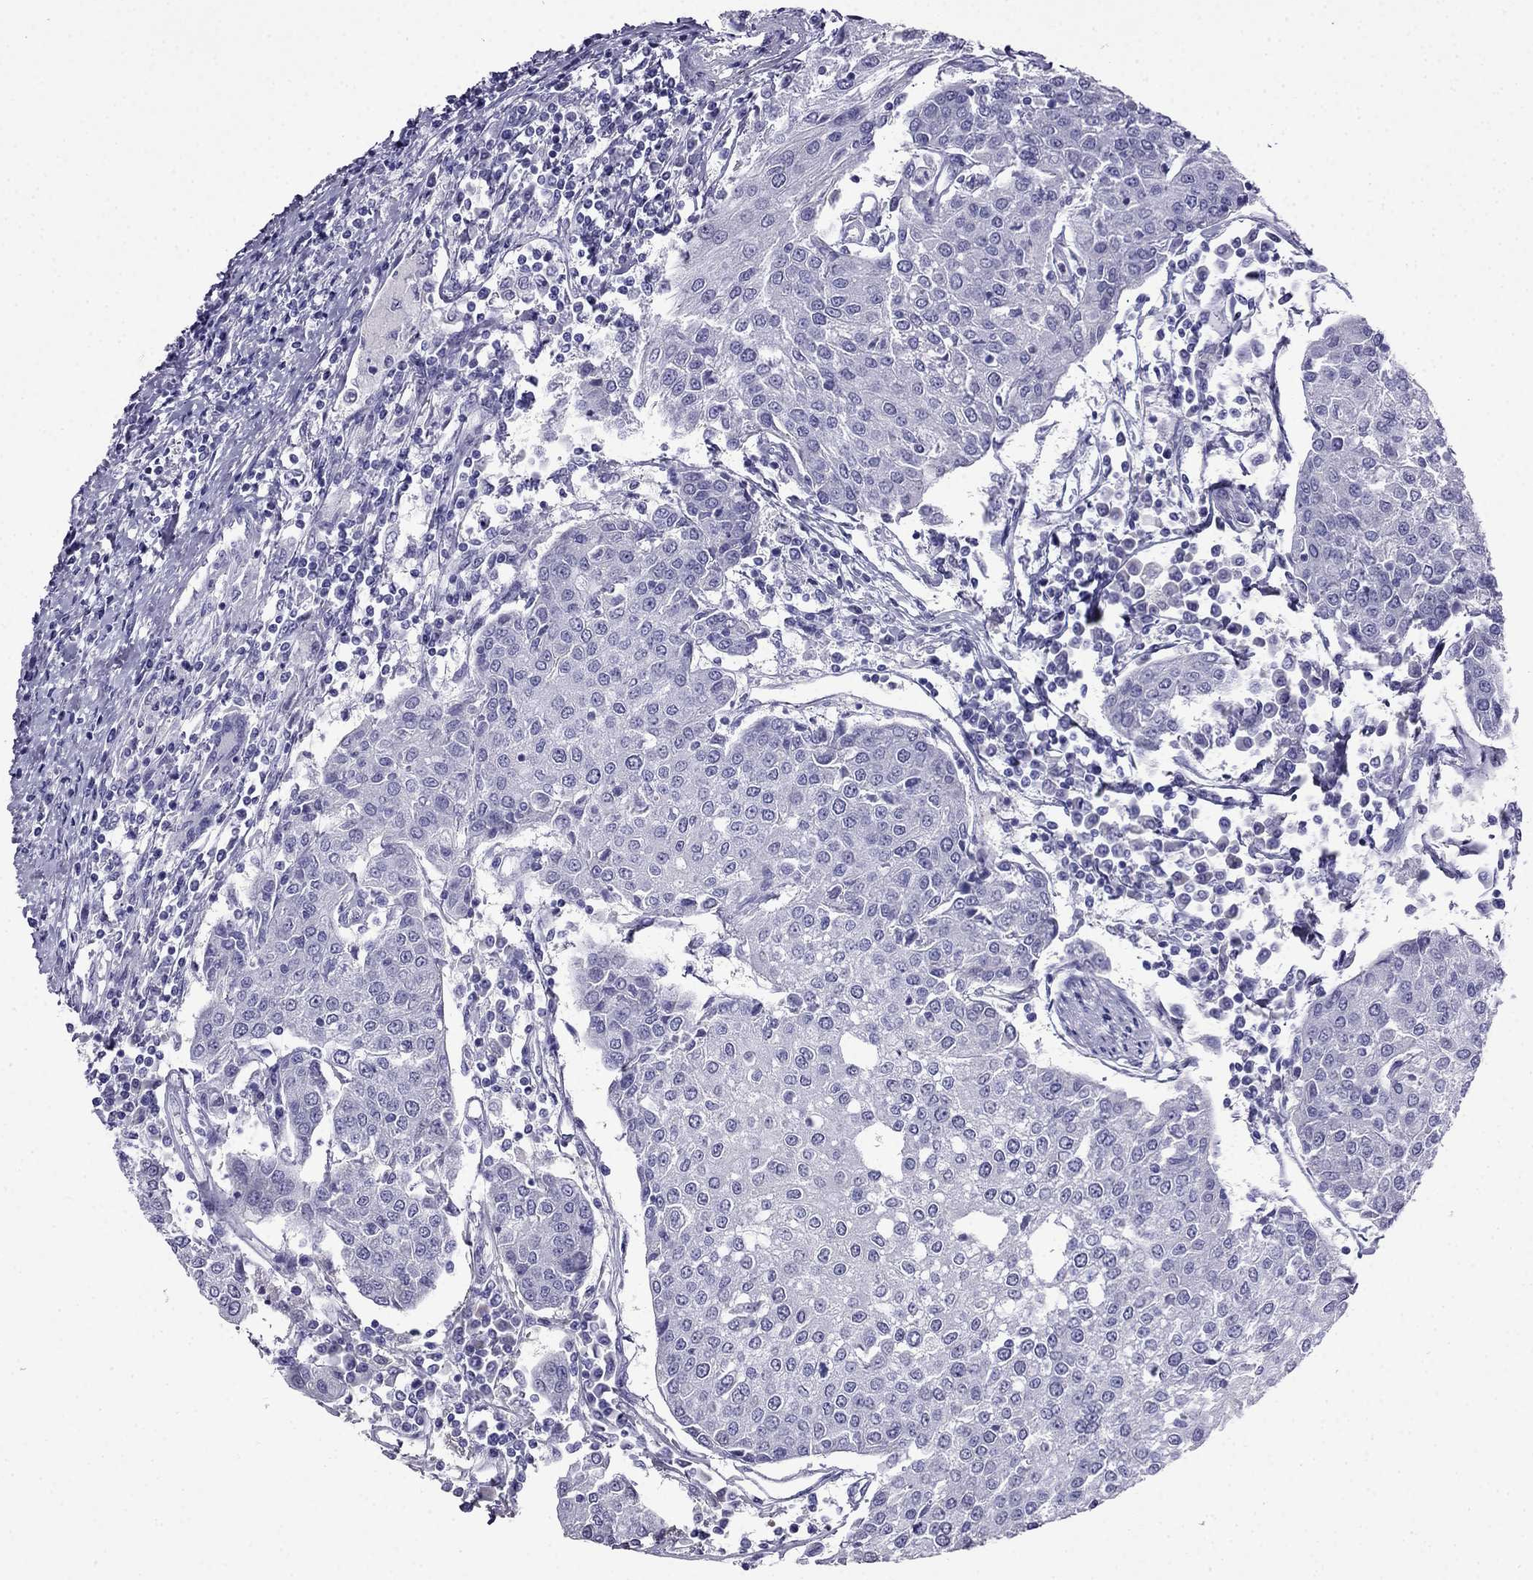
{"staining": {"intensity": "negative", "quantity": "none", "location": "none"}, "tissue": "urothelial cancer", "cell_type": "Tumor cells", "image_type": "cancer", "snomed": [{"axis": "morphology", "description": "Urothelial carcinoma, High grade"}, {"axis": "topography", "description": "Urinary bladder"}], "caption": "Human urothelial cancer stained for a protein using IHC demonstrates no positivity in tumor cells.", "gene": "CDHR4", "patient": {"sex": "female", "age": 85}}